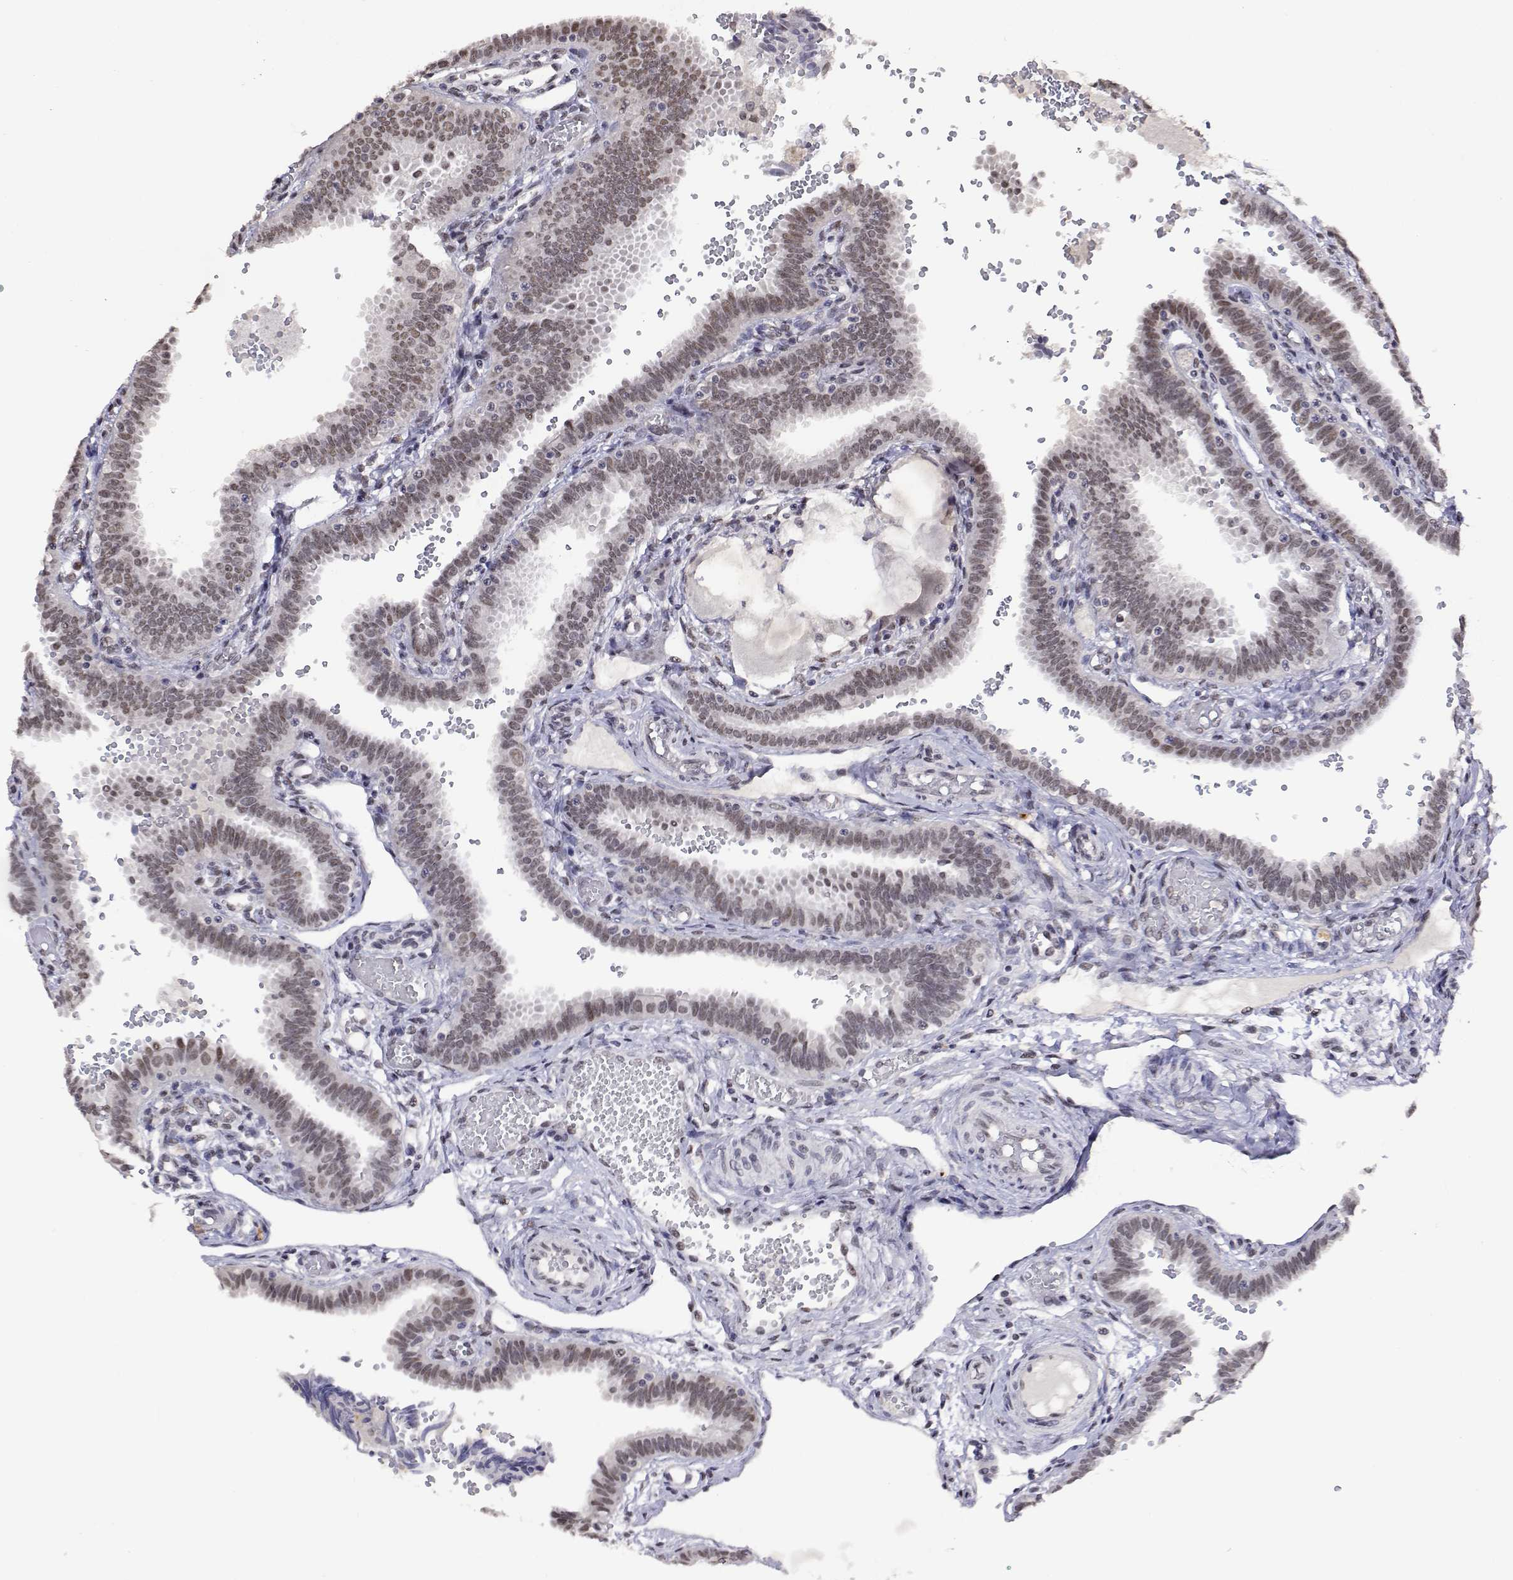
{"staining": {"intensity": "moderate", "quantity": ">75%", "location": "nuclear"}, "tissue": "fallopian tube", "cell_type": "Glandular cells", "image_type": "normal", "snomed": [{"axis": "morphology", "description": "Normal tissue, NOS"}, {"axis": "topography", "description": "Fallopian tube"}], "caption": "DAB immunohistochemical staining of benign human fallopian tube shows moderate nuclear protein staining in about >75% of glandular cells.", "gene": "HNRNPA0", "patient": {"sex": "female", "age": 37}}